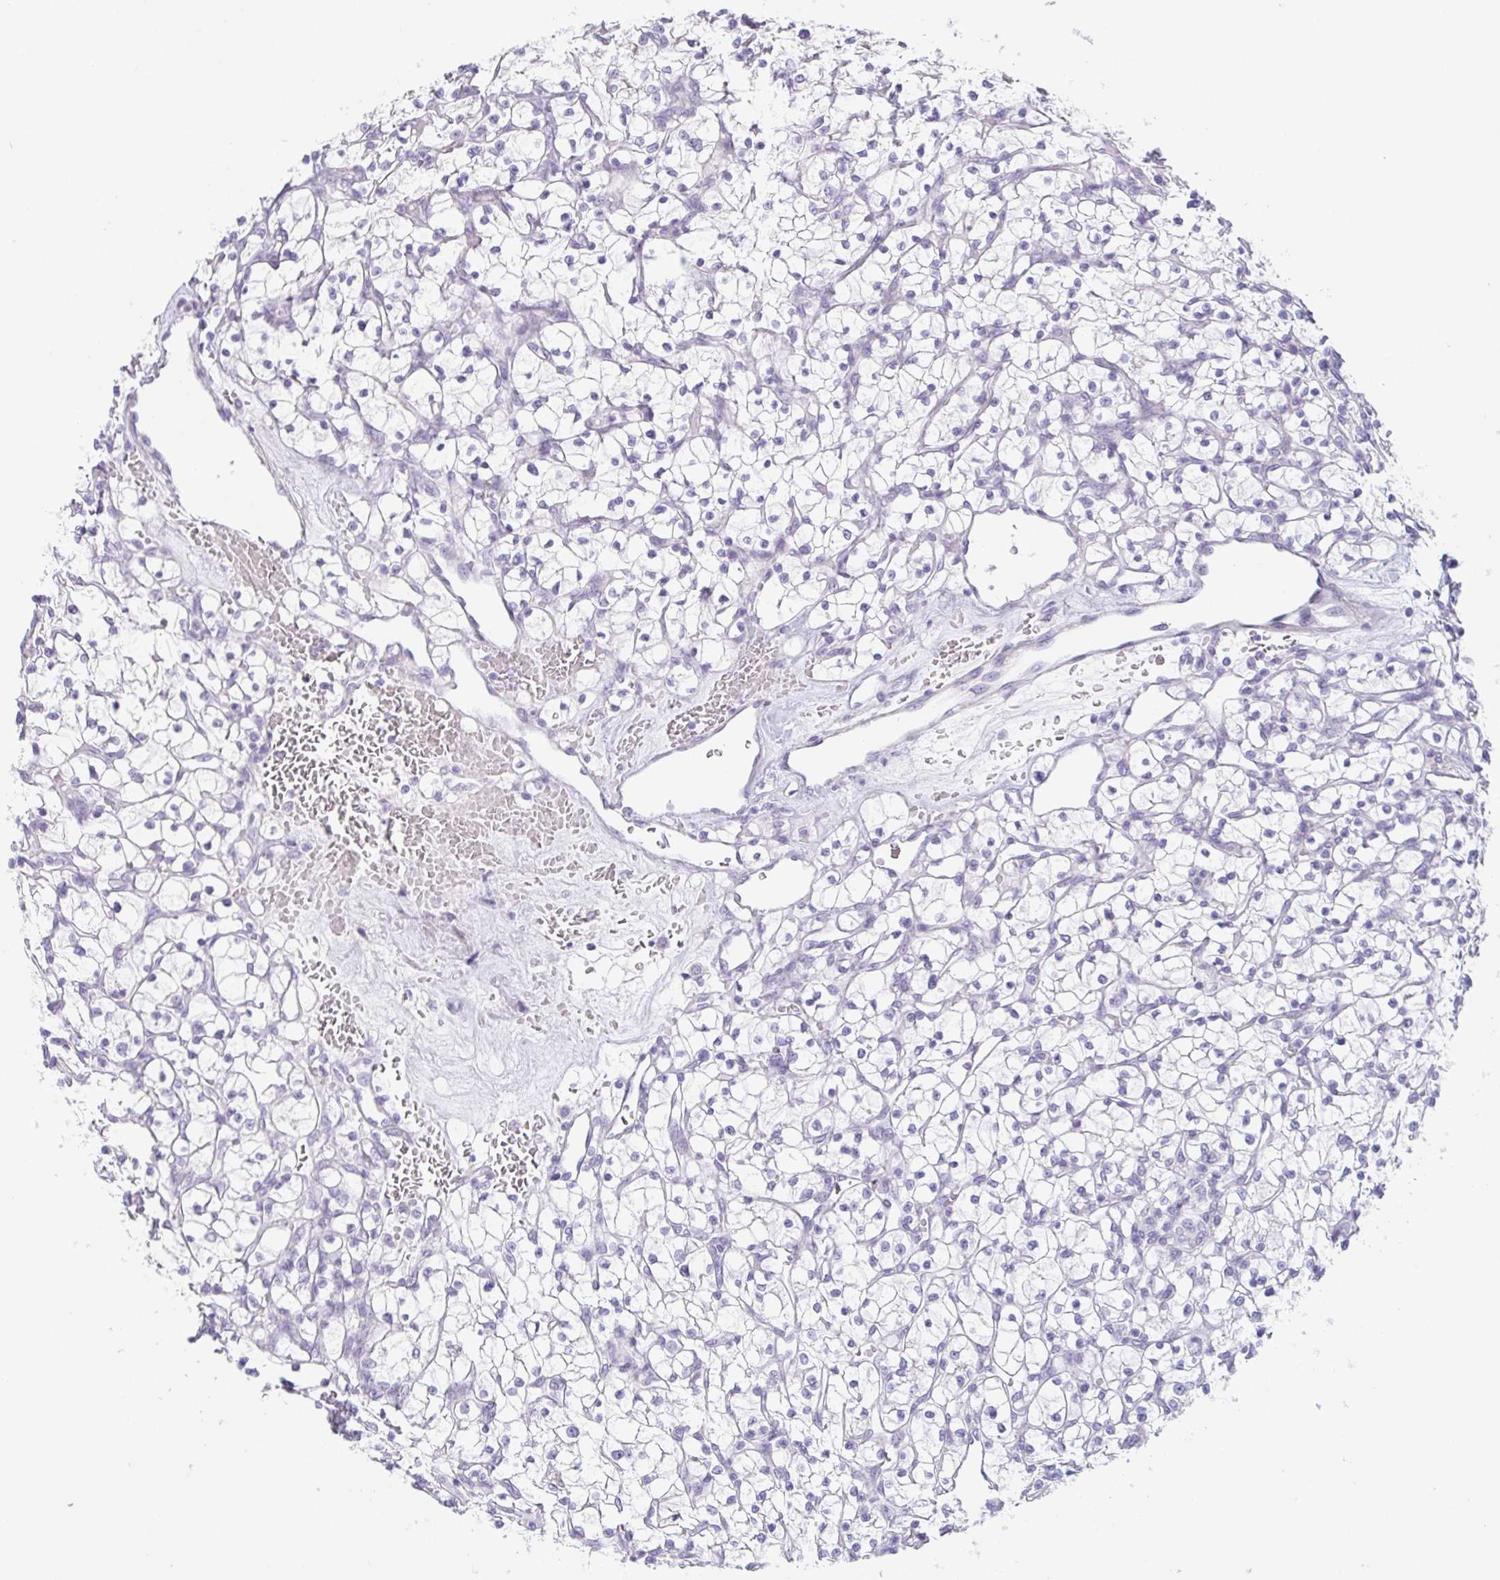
{"staining": {"intensity": "negative", "quantity": "none", "location": "none"}, "tissue": "renal cancer", "cell_type": "Tumor cells", "image_type": "cancer", "snomed": [{"axis": "morphology", "description": "Adenocarcinoma, NOS"}, {"axis": "topography", "description": "Kidney"}], "caption": "A photomicrograph of human renal adenocarcinoma is negative for staining in tumor cells.", "gene": "HDGFL1", "patient": {"sex": "female", "age": 64}}